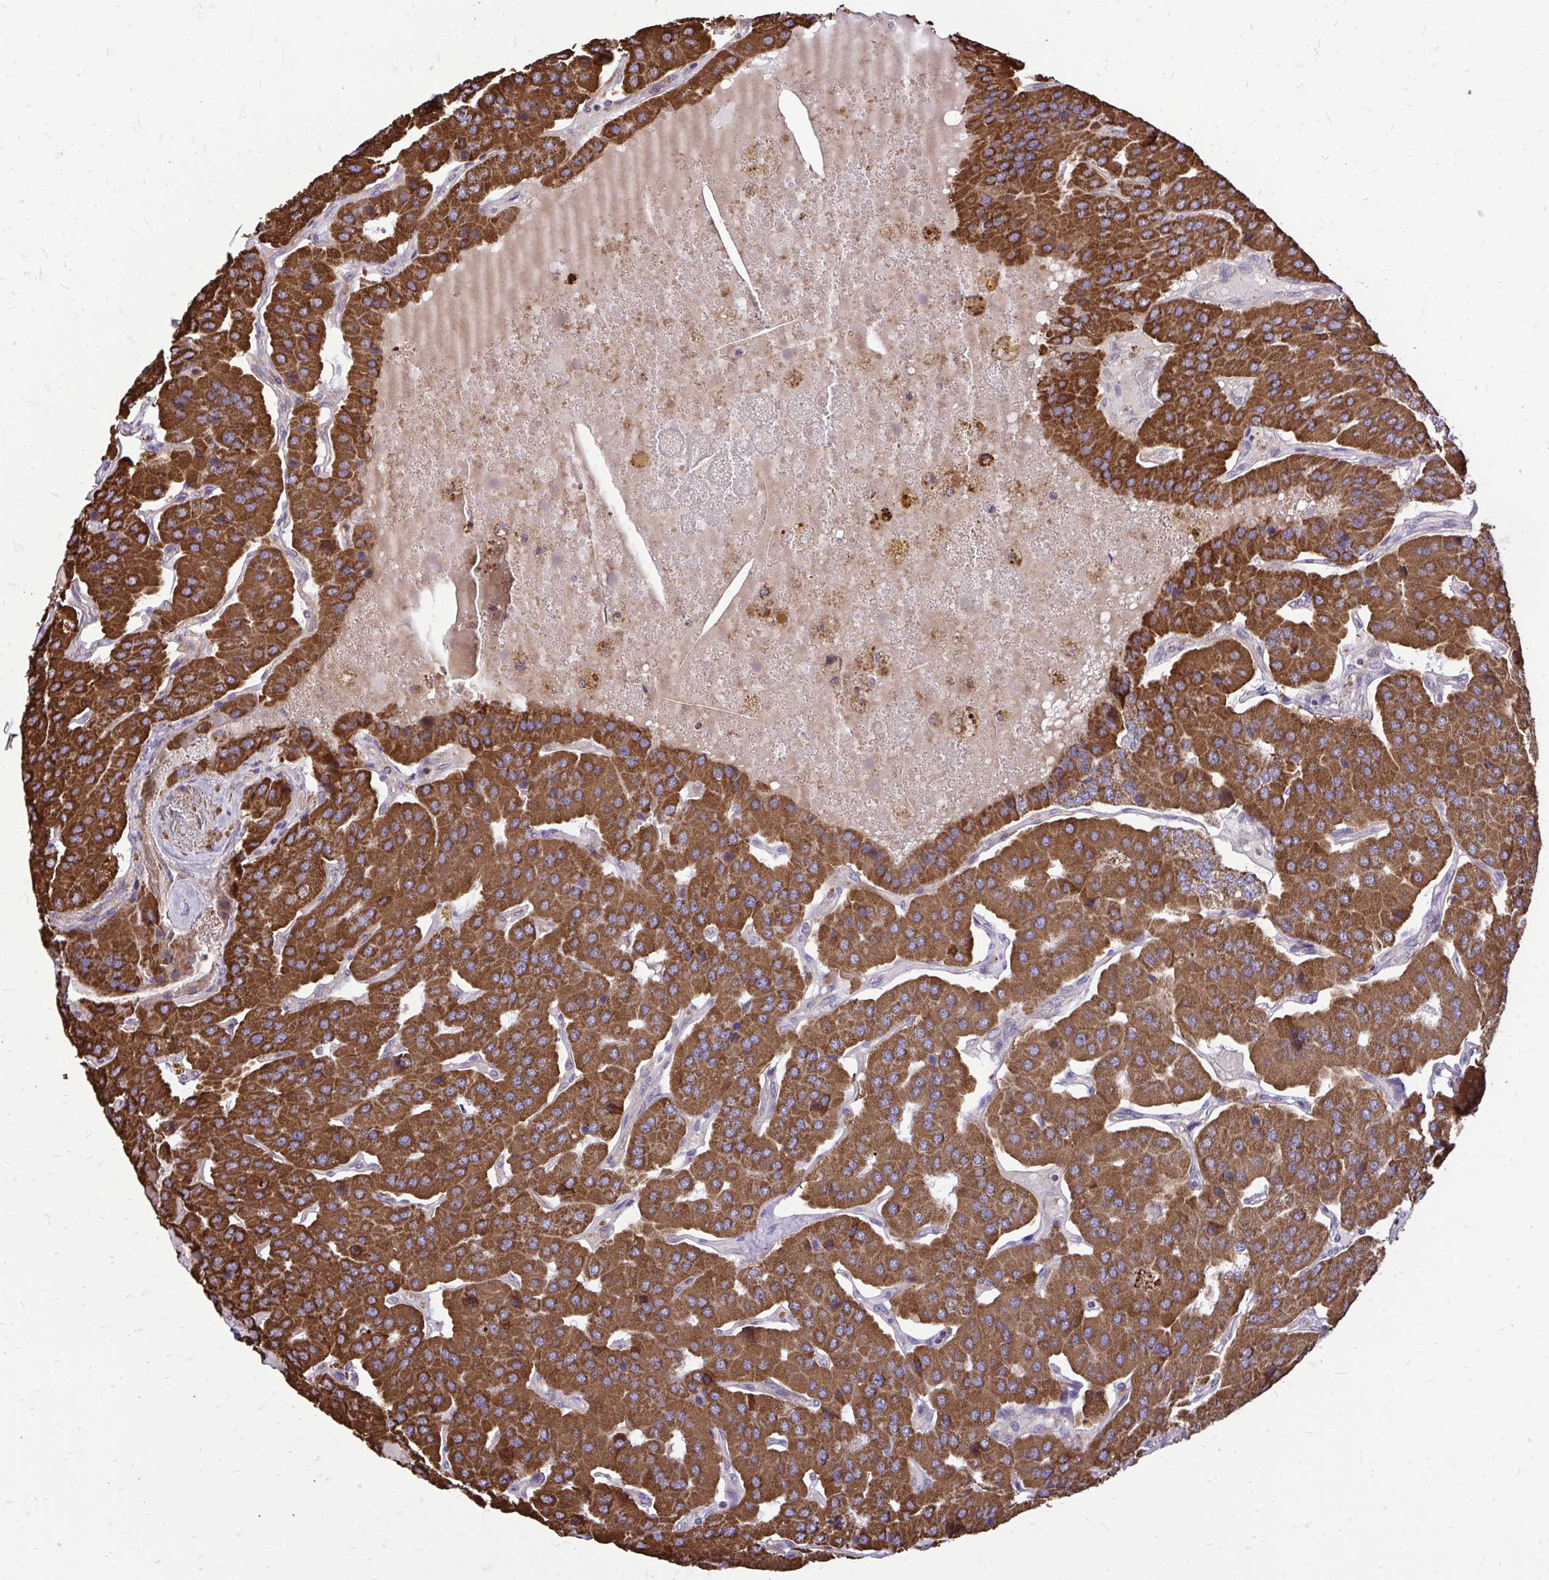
{"staining": {"intensity": "strong", "quantity": ">75%", "location": "cytoplasmic/membranous"}, "tissue": "parathyroid gland", "cell_type": "Glandular cells", "image_type": "normal", "snomed": [{"axis": "morphology", "description": "Normal tissue, NOS"}, {"axis": "morphology", "description": "Adenoma, NOS"}, {"axis": "topography", "description": "Parathyroid gland"}], "caption": "Protein positivity by immunohistochemistry reveals strong cytoplasmic/membranous staining in about >75% of glandular cells in benign parathyroid gland.", "gene": "UBE2C", "patient": {"sex": "female", "age": 86}}